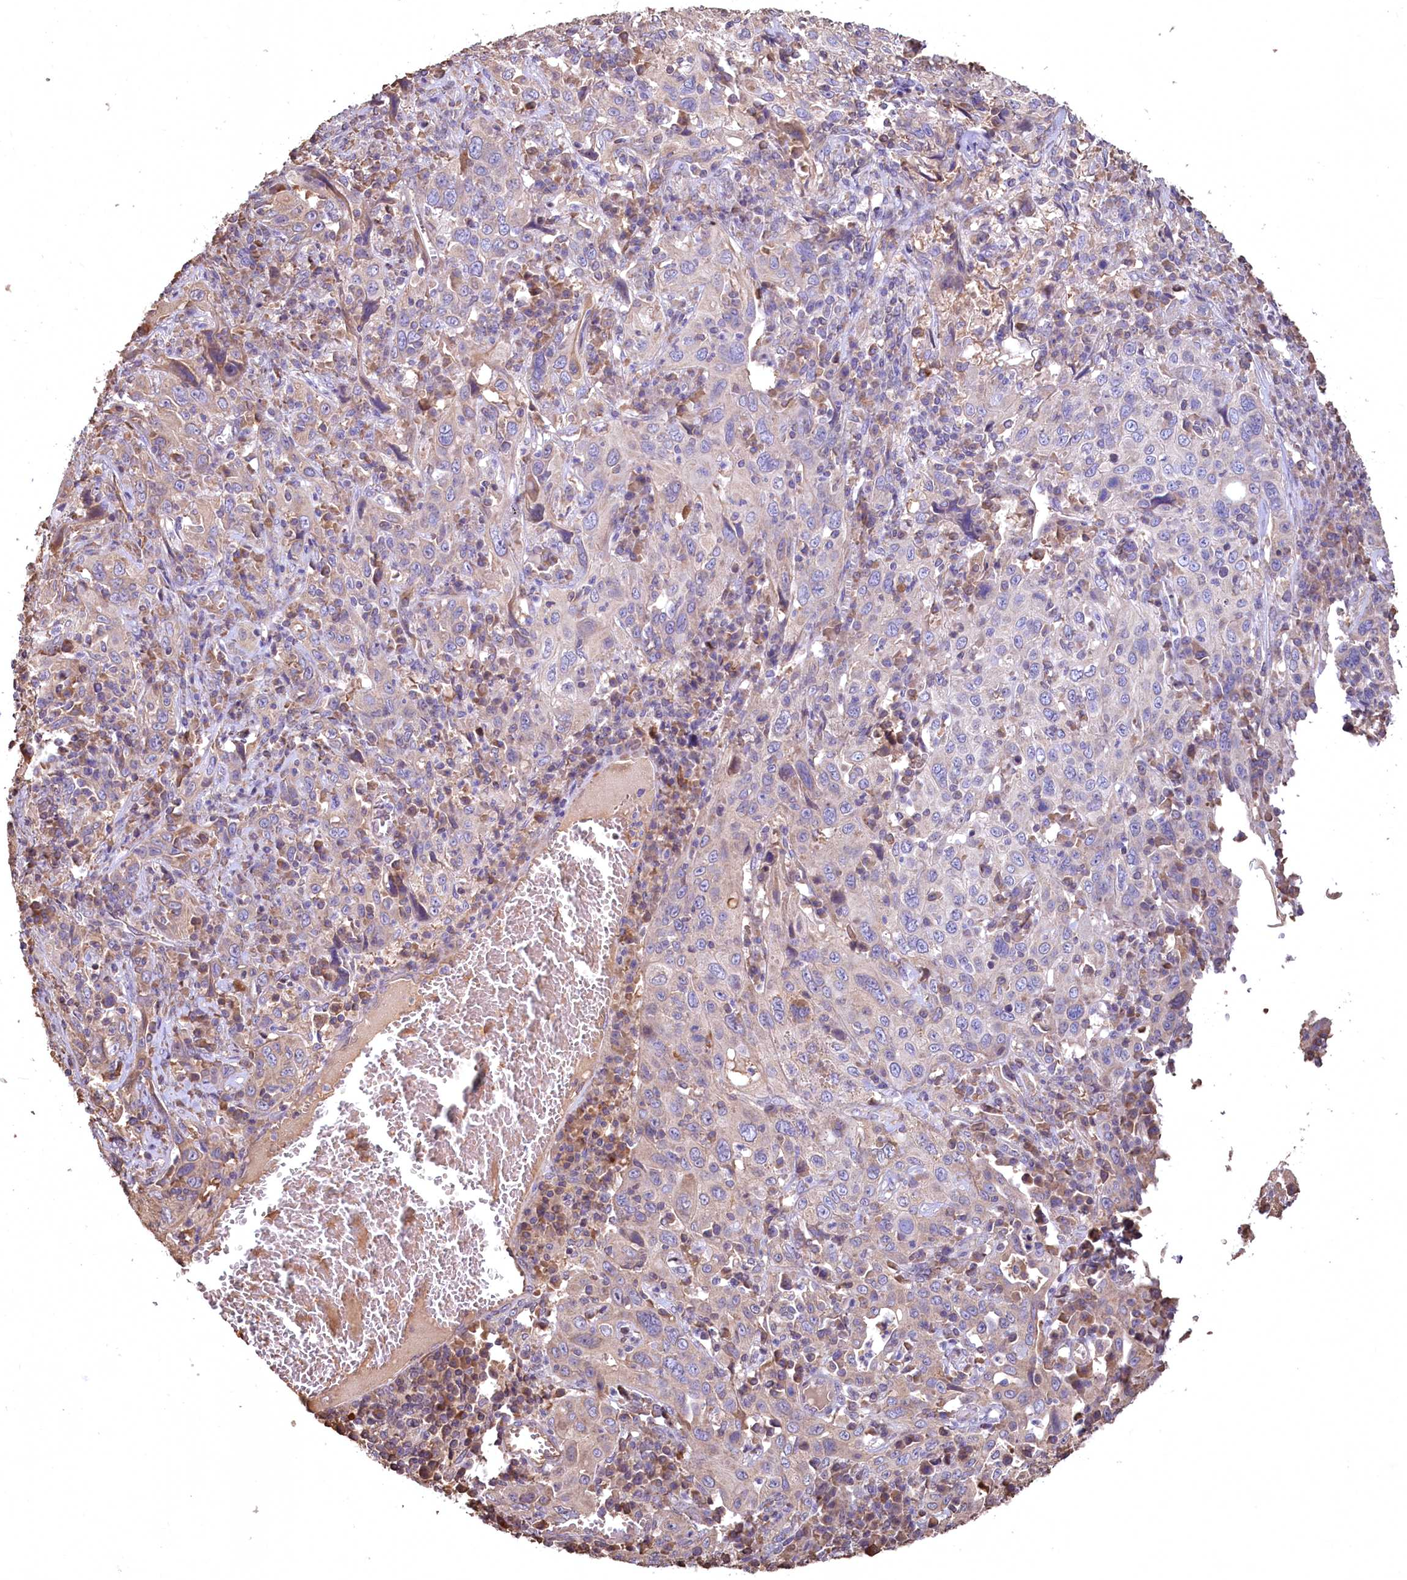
{"staining": {"intensity": "weak", "quantity": "<25%", "location": "cytoplasmic/membranous"}, "tissue": "cervical cancer", "cell_type": "Tumor cells", "image_type": "cancer", "snomed": [{"axis": "morphology", "description": "Squamous cell carcinoma, NOS"}, {"axis": "topography", "description": "Cervix"}], "caption": "Protein analysis of cervical squamous cell carcinoma demonstrates no significant staining in tumor cells. Nuclei are stained in blue.", "gene": "FUNDC1", "patient": {"sex": "female", "age": 46}}